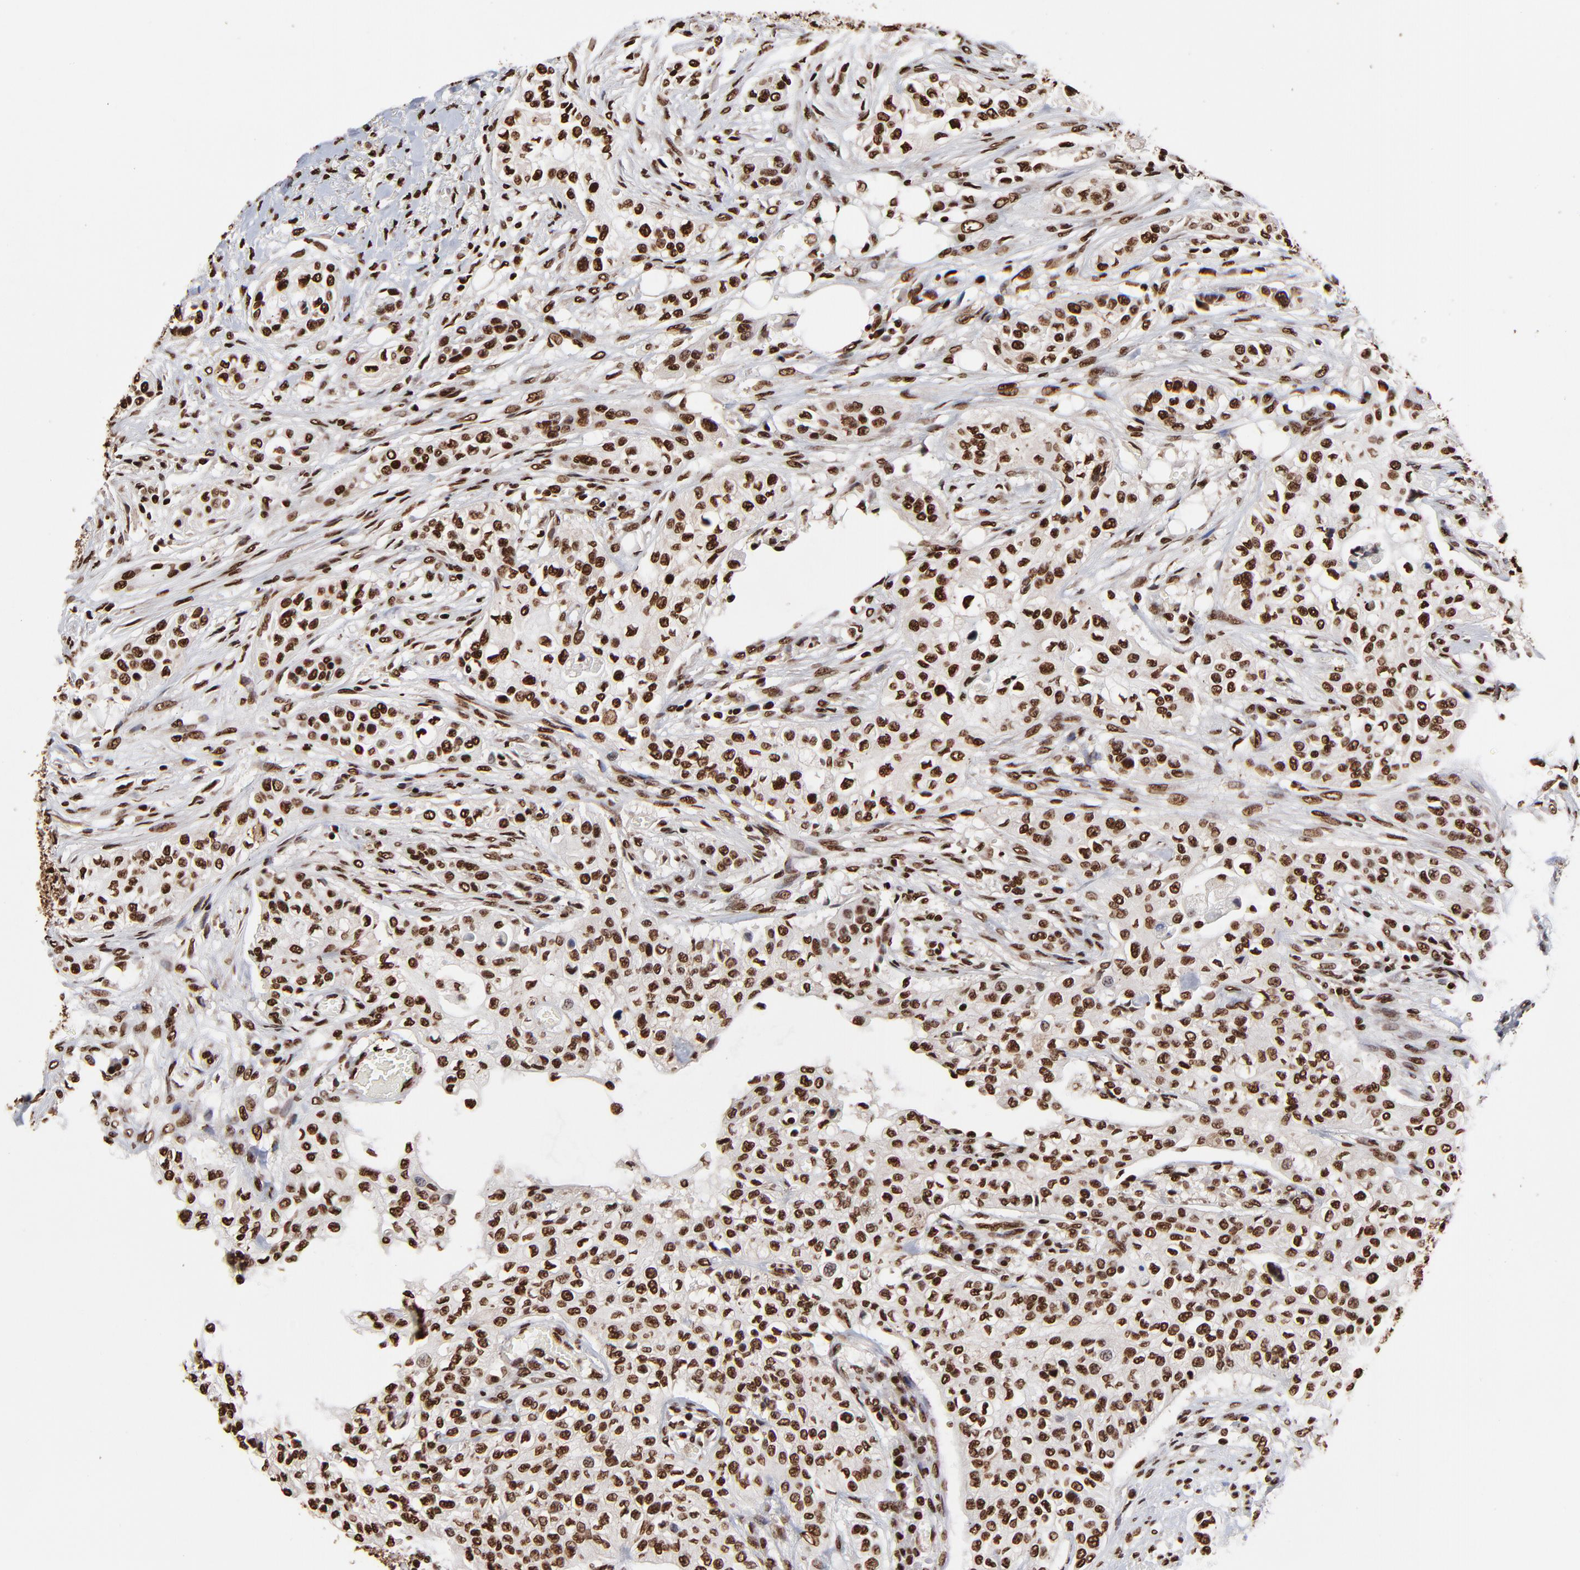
{"staining": {"intensity": "strong", "quantity": ">75%", "location": "nuclear"}, "tissue": "urothelial cancer", "cell_type": "Tumor cells", "image_type": "cancer", "snomed": [{"axis": "morphology", "description": "Urothelial carcinoma, High grade"}, {"axis": "topography", "description": "Urinary bladder"}], "caption": "Protein expression analysis of human high-grade urothelial carcinoma reveals strong nuclear positivity in about >75% of tumor cells.", "gene": "ZNF544", "patient": {"sex": "male", "age": 74}}